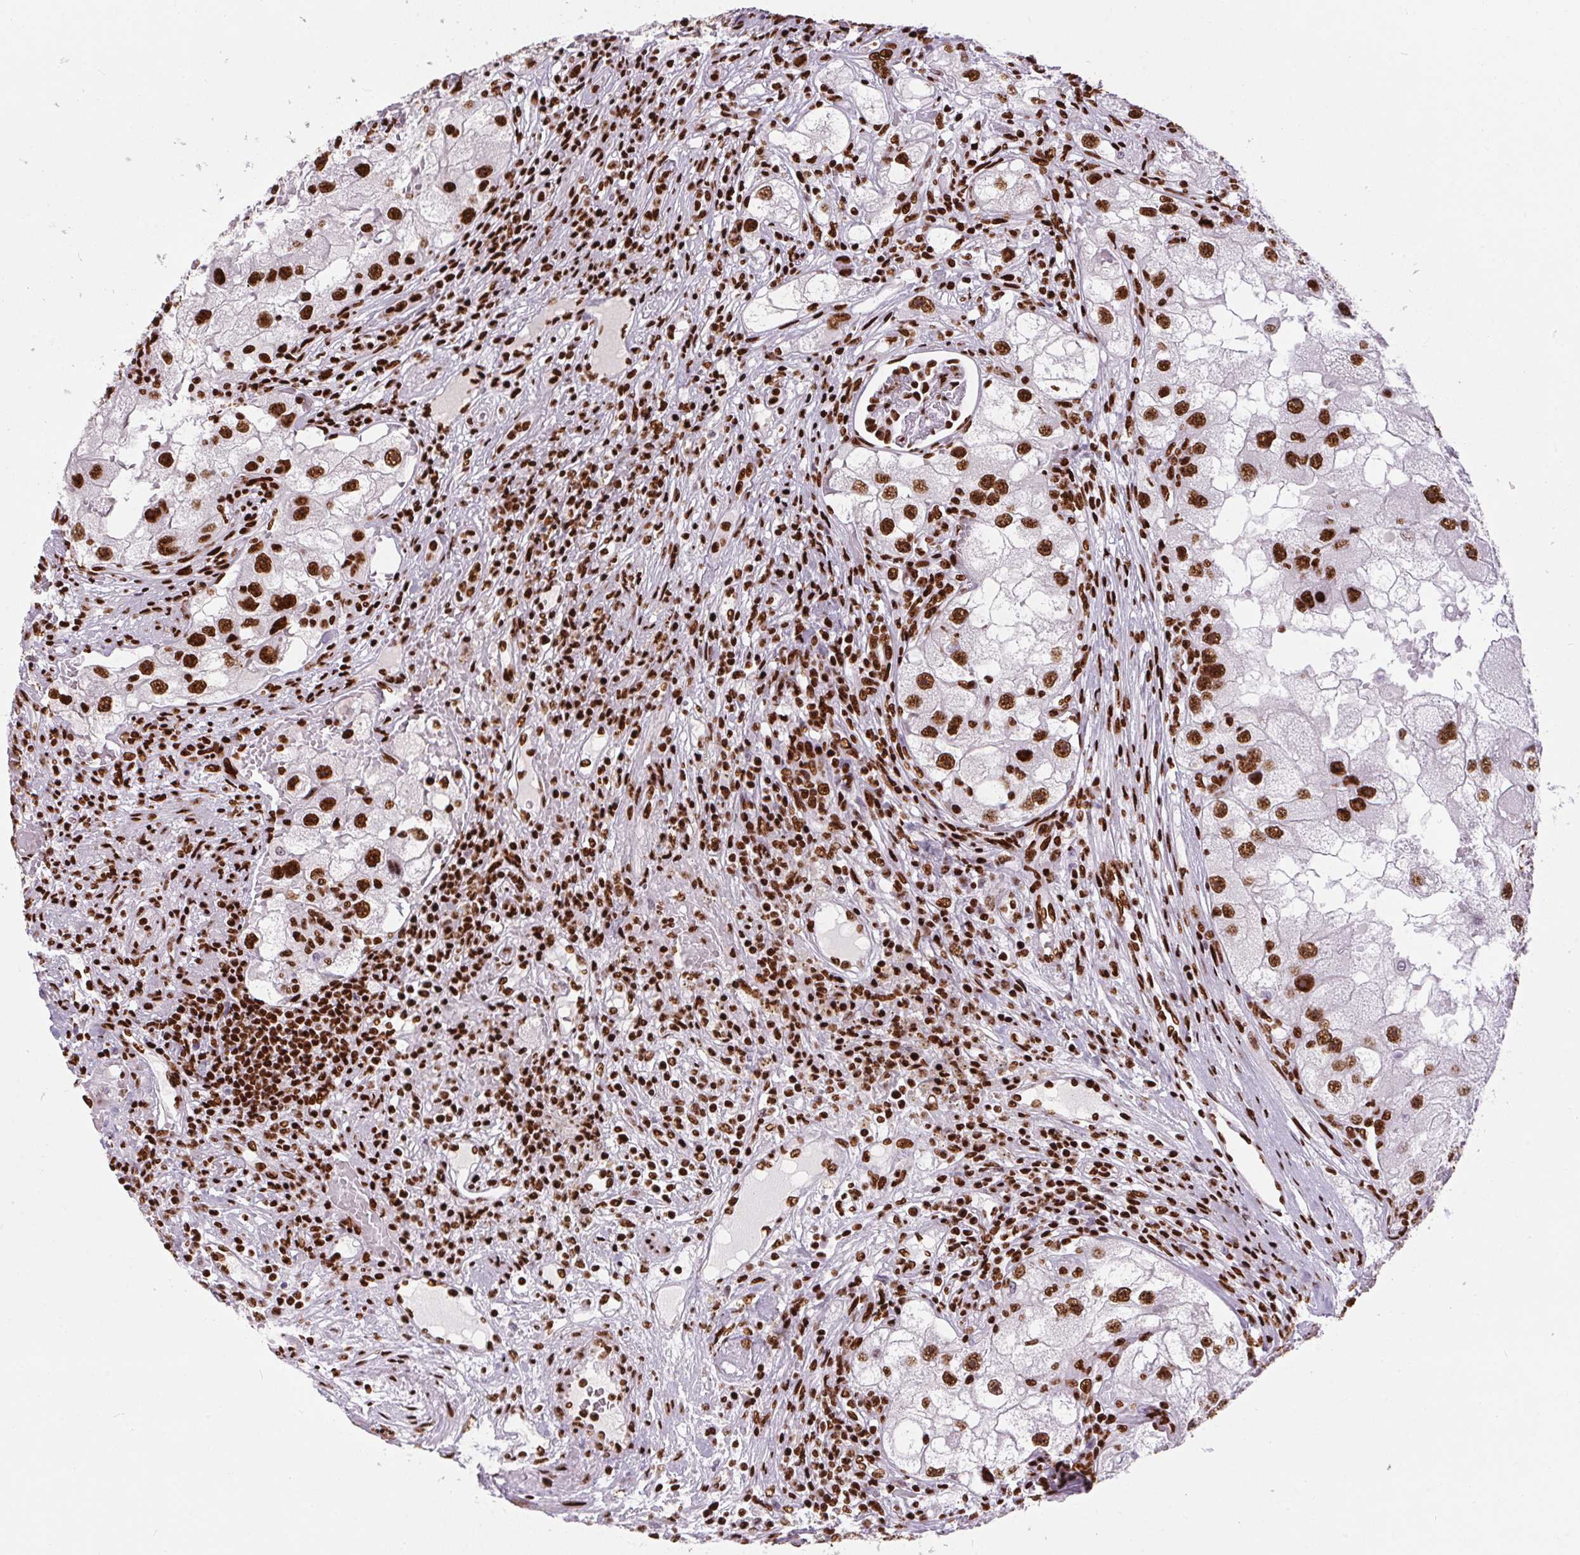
{"staining": {"intensity": "strong", "quantity": ">75%", "location": "nuclear"}, "tissue": "renal cancer", "cell_type": "Tumor cells", "image_type": "cancer", "snomed": [{"axis": "morphology", "description": "Adenocarcinoma, NOS"}, {"axis": "topography", "description": "Kidney"}], "caption": "Renal adenocarcinoma stained with a protein marker shows strong staining in tumor cells.", "gene": "PAGE3", "patient": {"sex": "male", "age": 63}}